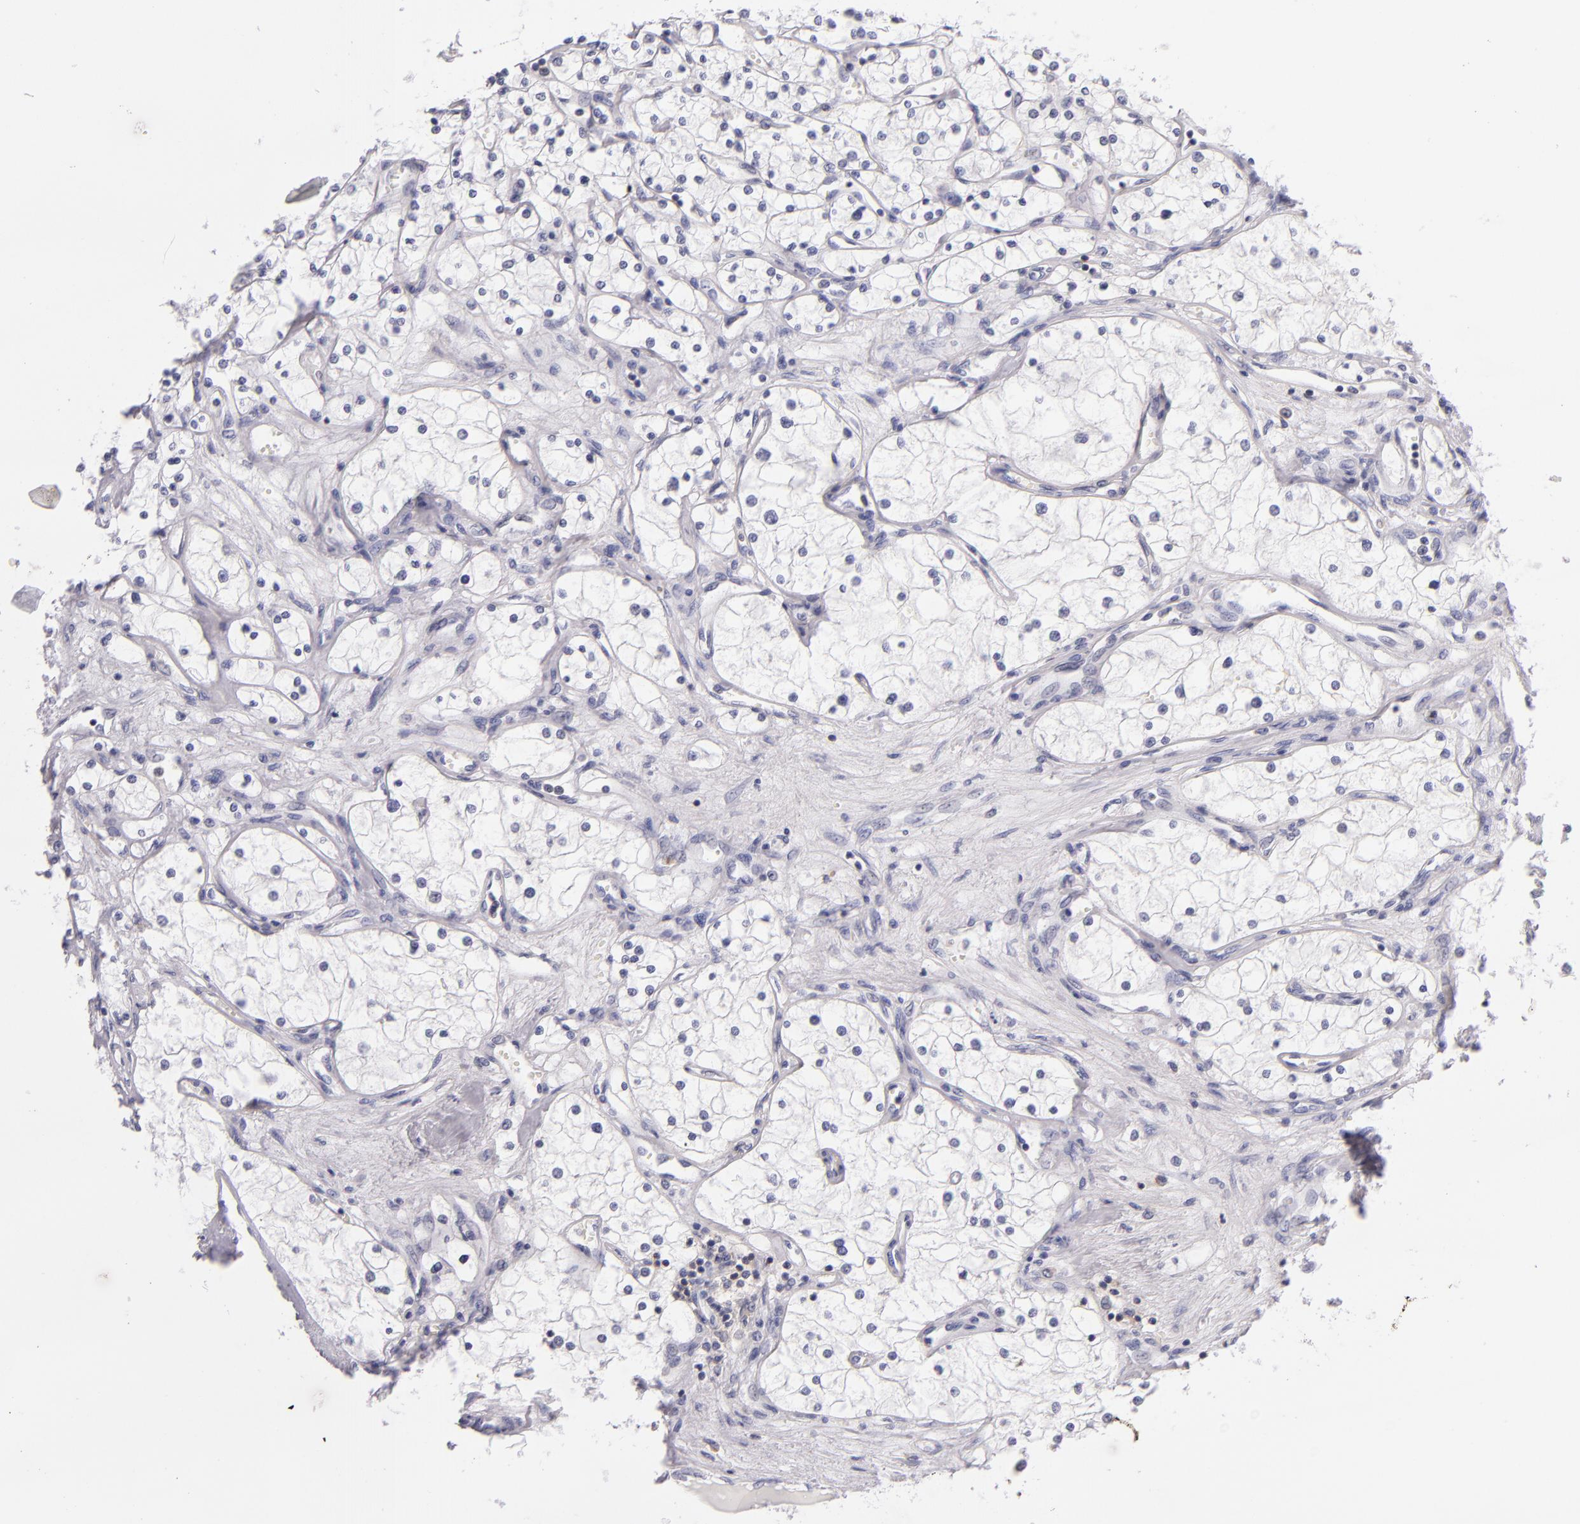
{"staining": {"intensity": "negative", "quantity": "none", "location": "none"}, "tissue": "renal cancer", "cell_type": "Tumor cells", "image_type": "cancer", "snomed": [{"axis": "morphology", "description": "Adenocarcinoma, NOS"}, {"axis": "topography", "description": "Kidney"}], "caption": "An immunohistochemistry image of renal cancer is shown. There is no staining in tumor cells of renal cancer.", "gene": "CD48", "patient": {"sex": "male", "age": 61}}